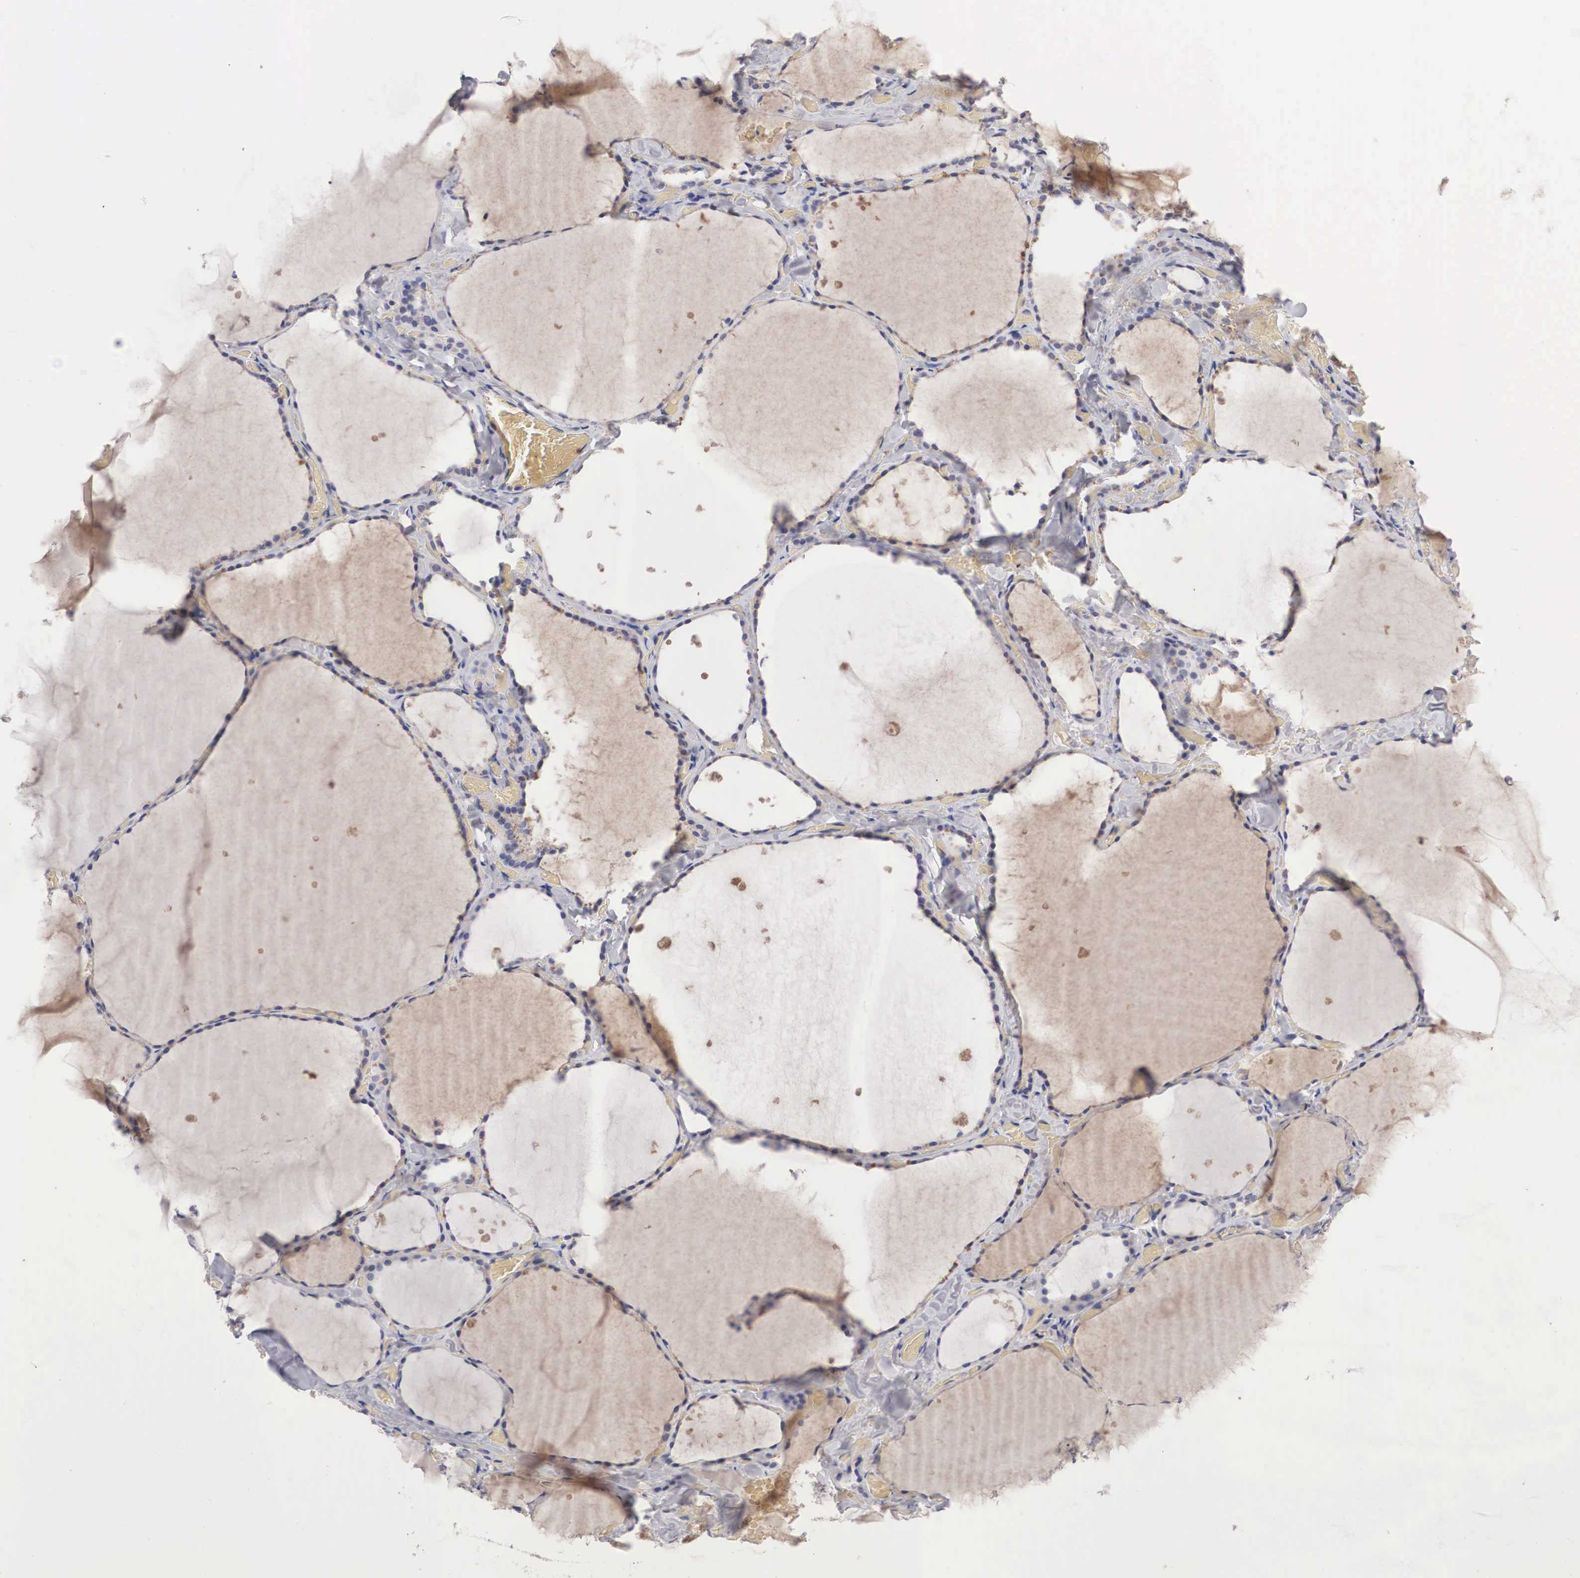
{"staining": {"intensity": "weak", "quantity": "25%-75%", "location": "cytoplasmic/membranous"}, "tissue": "thyroid gland", "cell_type": "Glandular cells", "image_type": "normal", "snomed": [{"axis": "morphology", "description": "Normal tissue, NOS"}, {"axis": "topography", "description": "Thyroid gland"}], "caption": "Benign thyroid gland displays weak cytoplasmic/membranous expression in about 25%-75% of glandular cells (DAB IHC with brightfield microscopy, high magnification)..", "gene": "ABHD4", "patient": {"sex": "male", "age": 34}}